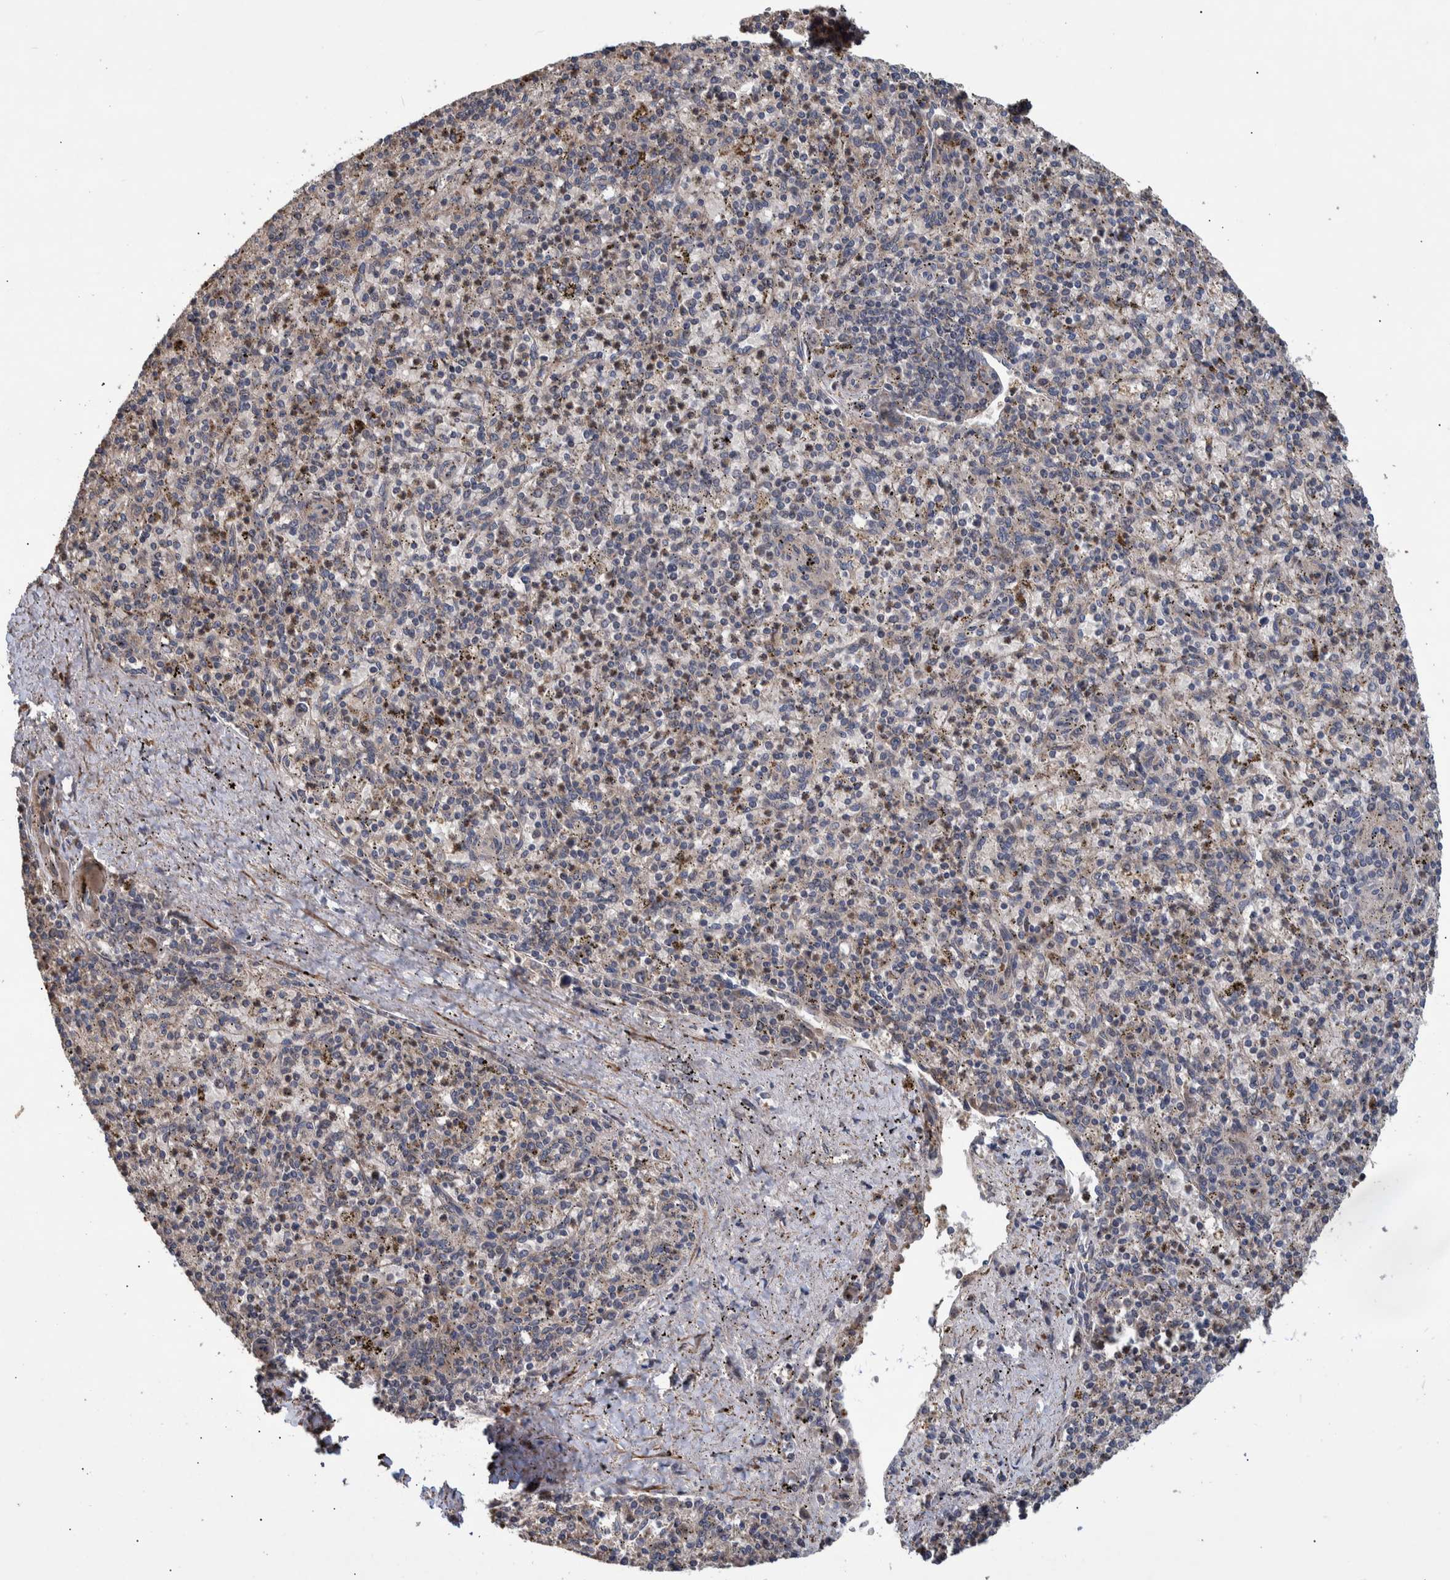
{"staining": {"intensity": "weak", "quantity": "25%-75%", "location": "cytoplasmic/membranous"}, "tissue": "spleen", "cell_type": "Cells in red pulp", "image_type": "normal", "snomed": [{"axis": "morphology", "description": "Normal tissue, NOS"}, {"axis": "topography", "description": "Spleen"}], "caption": "This photomicrograph demonstrates normal spleen stained with IHC to label a protein in brown. The cytoplasmic/membranous of cells in red pulp show weak positivity for the protein. Nuclei are counter-stained blue.", "gene": "B3GNTL1", "patient": {"sex": "male", "age": 72}}